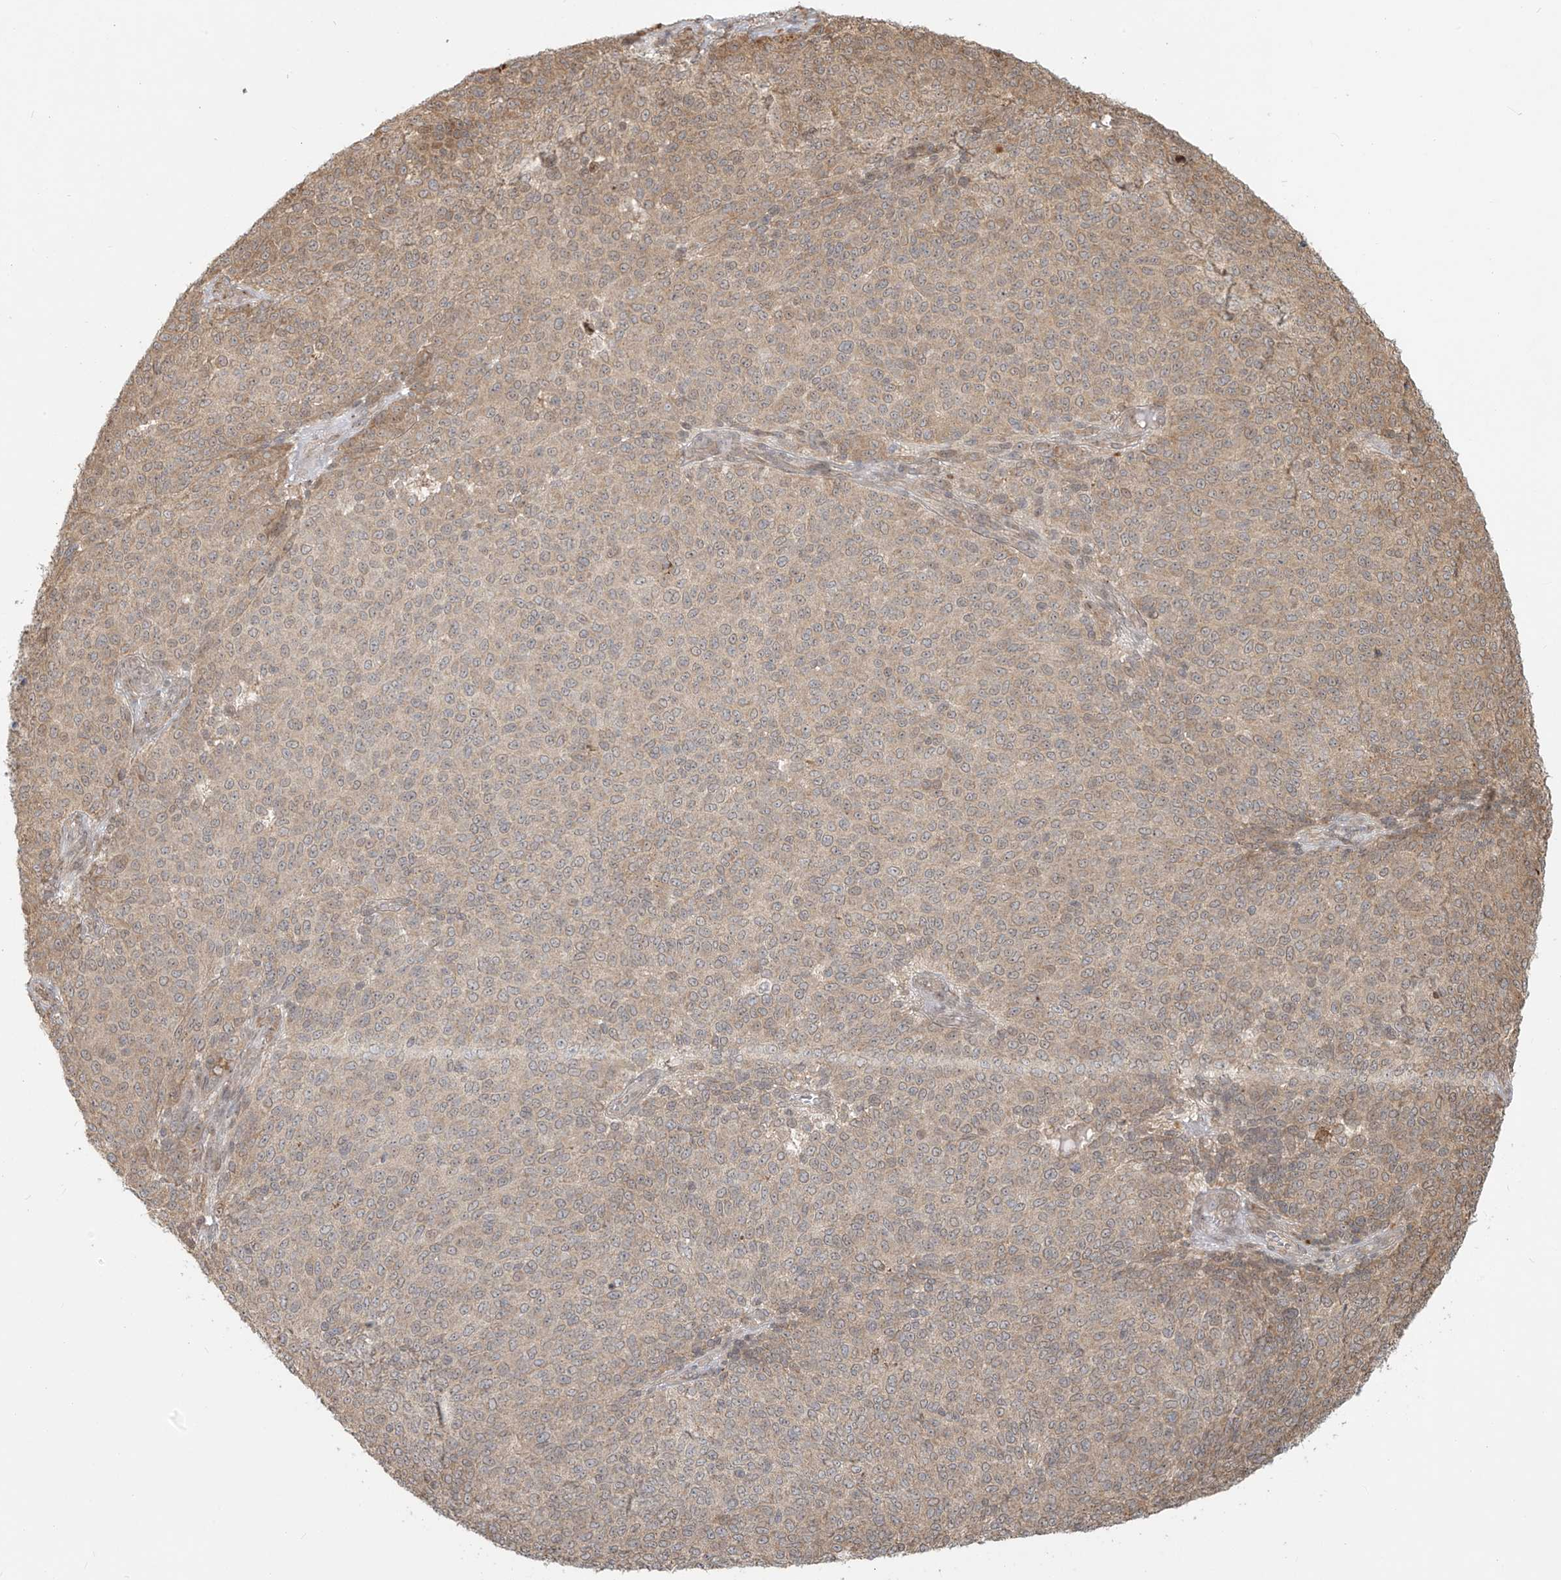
{"staining": {"intensity": "weak", "quantity": "25%-75%", "location": "cytoplasmic/membranous"}, "tissue": "melanoma", "cell_type": "Tumor cells", "image_type": "cancer", "snomed": [{"axis": "morphology", "description": "Malignant melanoma, NOS"}, {"axis": "topography", "description": "Skin"}], "caption": "IHC photomicrograph of malignant melanoma stained for a protein (brown), which displays low levels of weak cytoplasmic/membranous positivity in approximately 25%-75% of tumor cells.", "gene": "PLEKHM3", "patient": {"sex": "male", "age": 49}}